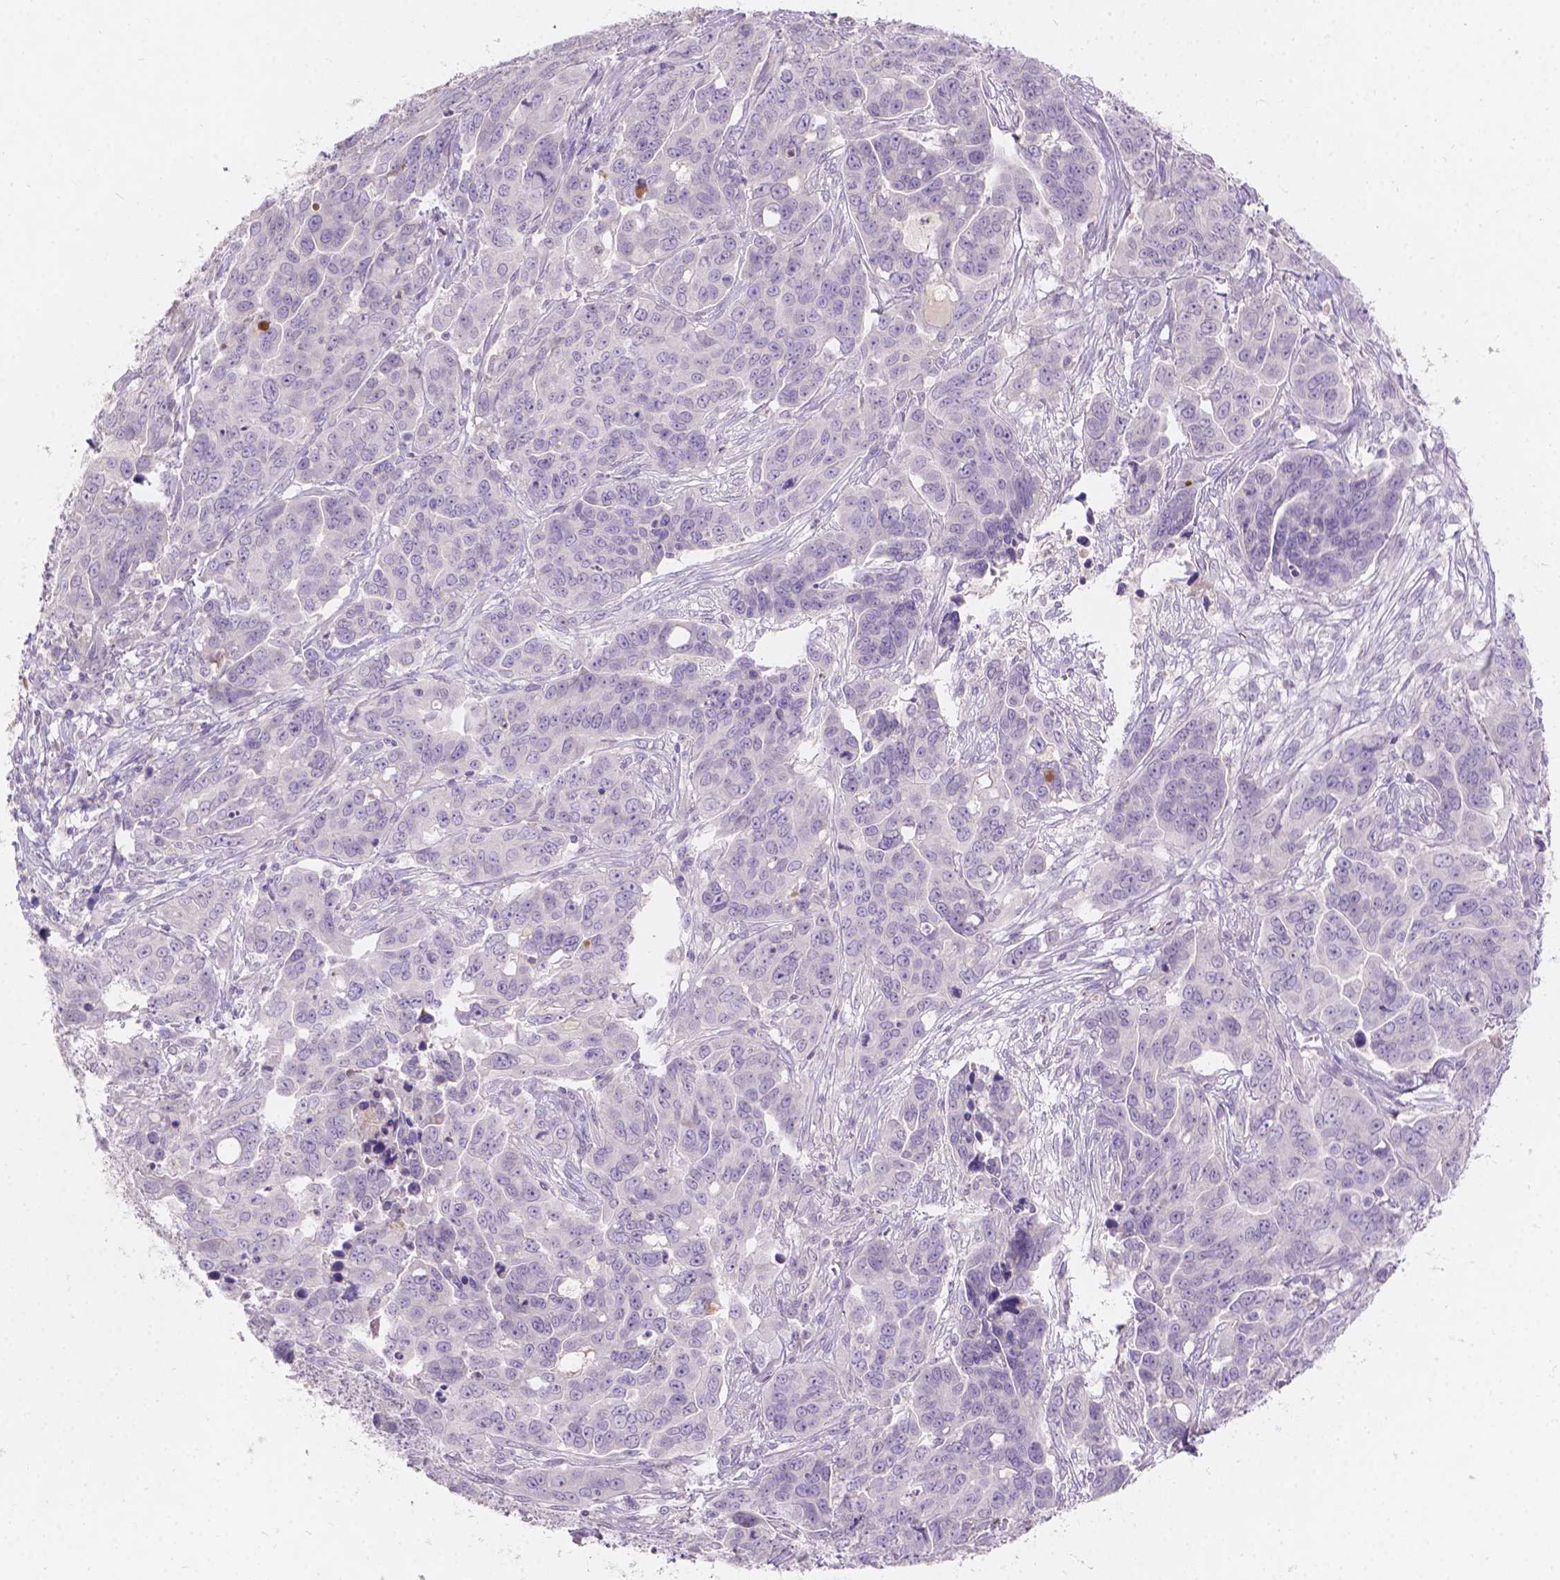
{"staining": {"intensity": "negative", "quantity": "none", "location": "none"}, "tissue": "ovarian cancer", "cell_type": "Tumor cells", "image_type": "cancer", "snomed": [{"axis": "morphology", "description": "Carcinoma, endometroid"}, {"axis": "topography", "description": "Ovary"}], "caption": "IHC histopathology image of endometroid carcinoma (ovarian) stained for a protein (brown), which shows no positivity in tumor cells.", "gene": "DCAF4L1", "patient": {"sex": "female", "age": 78}}